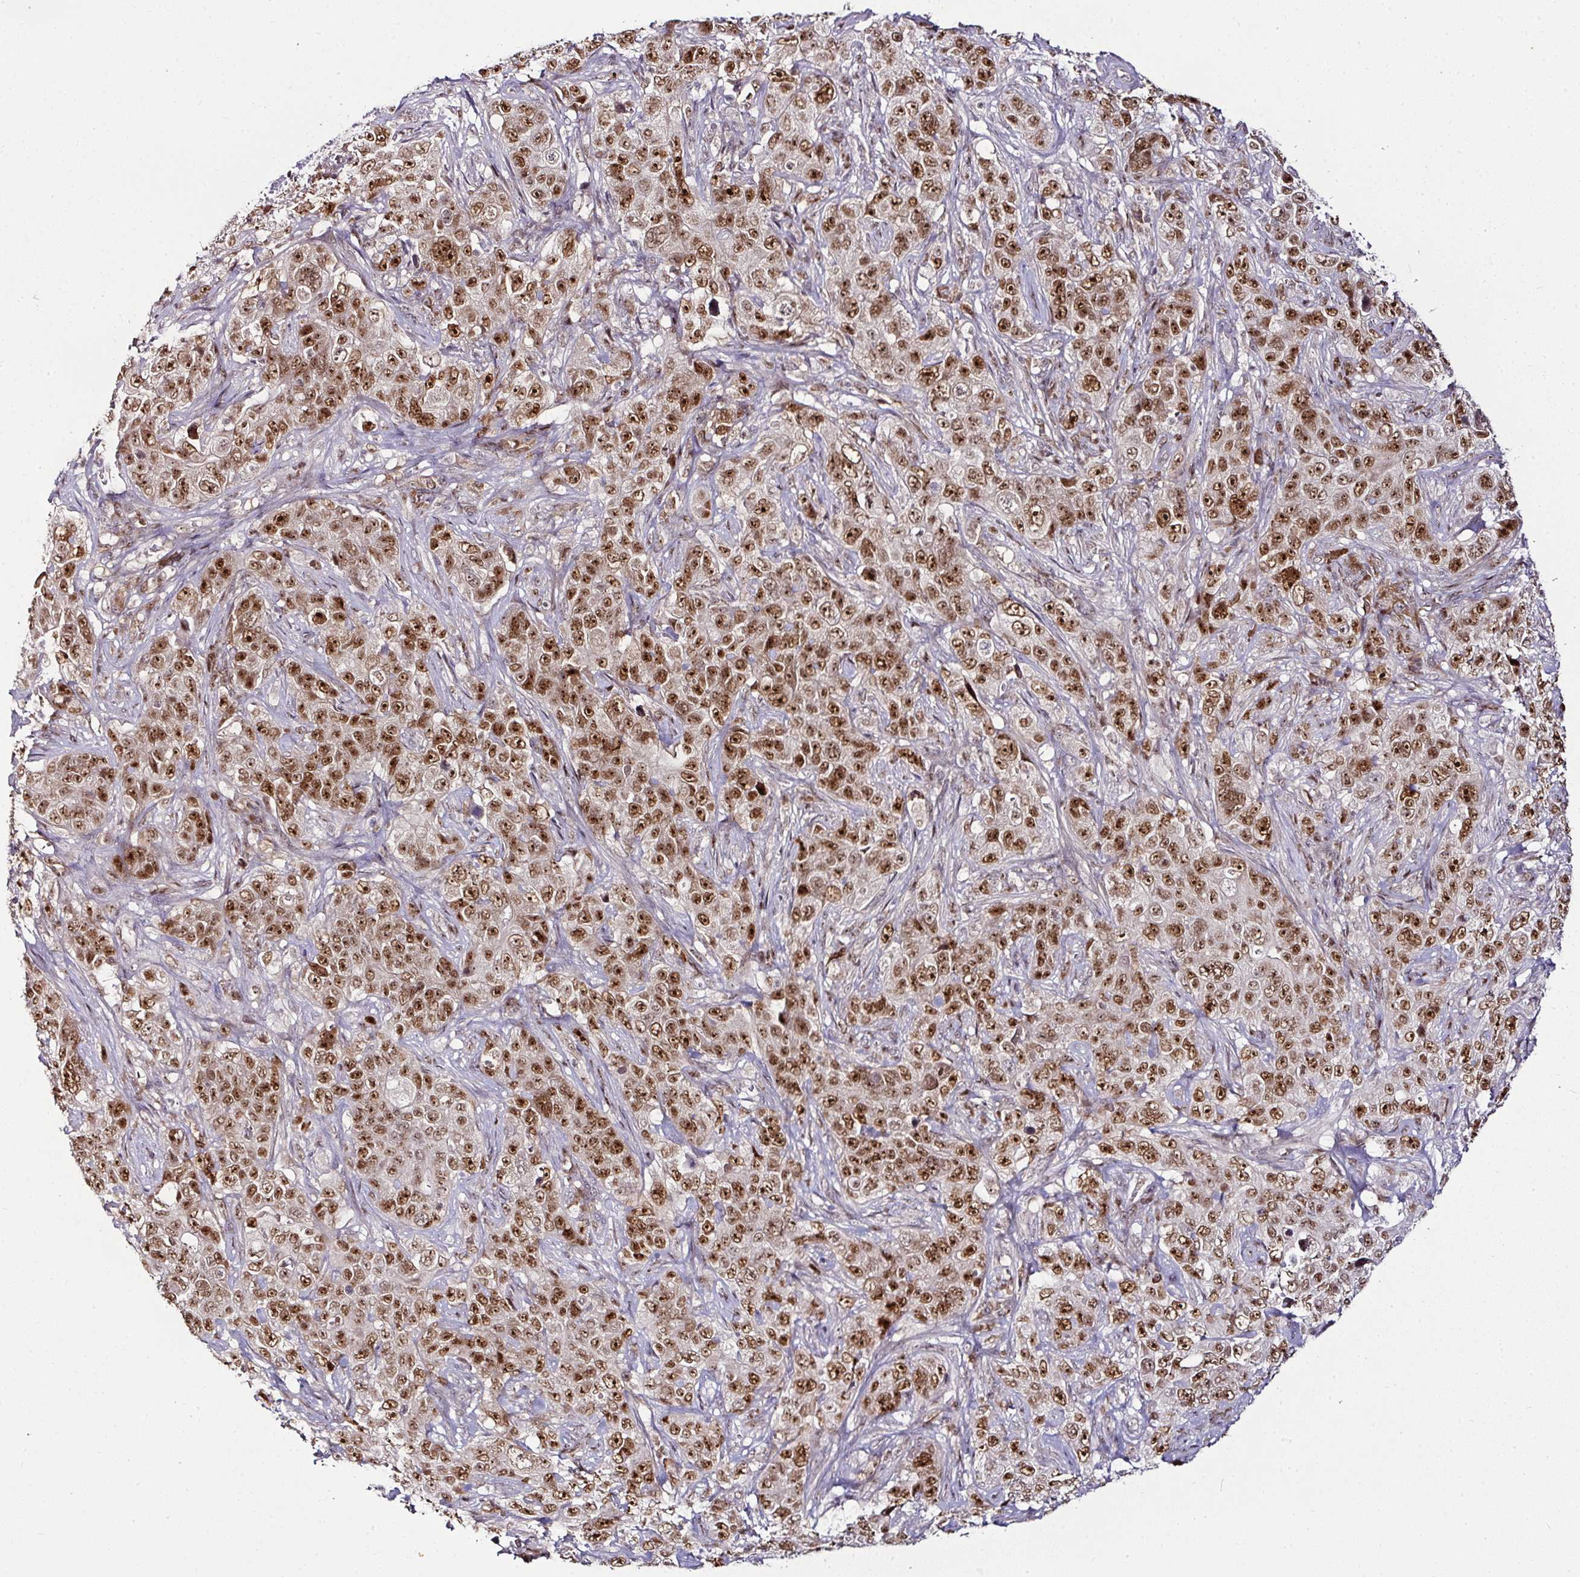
{"staining": {"intensity": "strong", "quantity": ">75%", "location": "nuclear"}, "tissue": "pancreatic cancer", "cell_type": "Tumor cells", "image_type": "cancer", "snomed": [{"axis": "morphology", "description": "Adenocarcinoma, NOS"}, {"axis": "topography", "description": "Pancreas"}], "caption": "Immunohistochemistry (DAB (3,3'-diaminobenzidine)) staining of pancreatic cancer (adenocarcinoma) shows strong nuclear protein staining in about >75% of tumor cells.", "gene": "KLF16", "patient": {"sex": "male", "age": 68}}